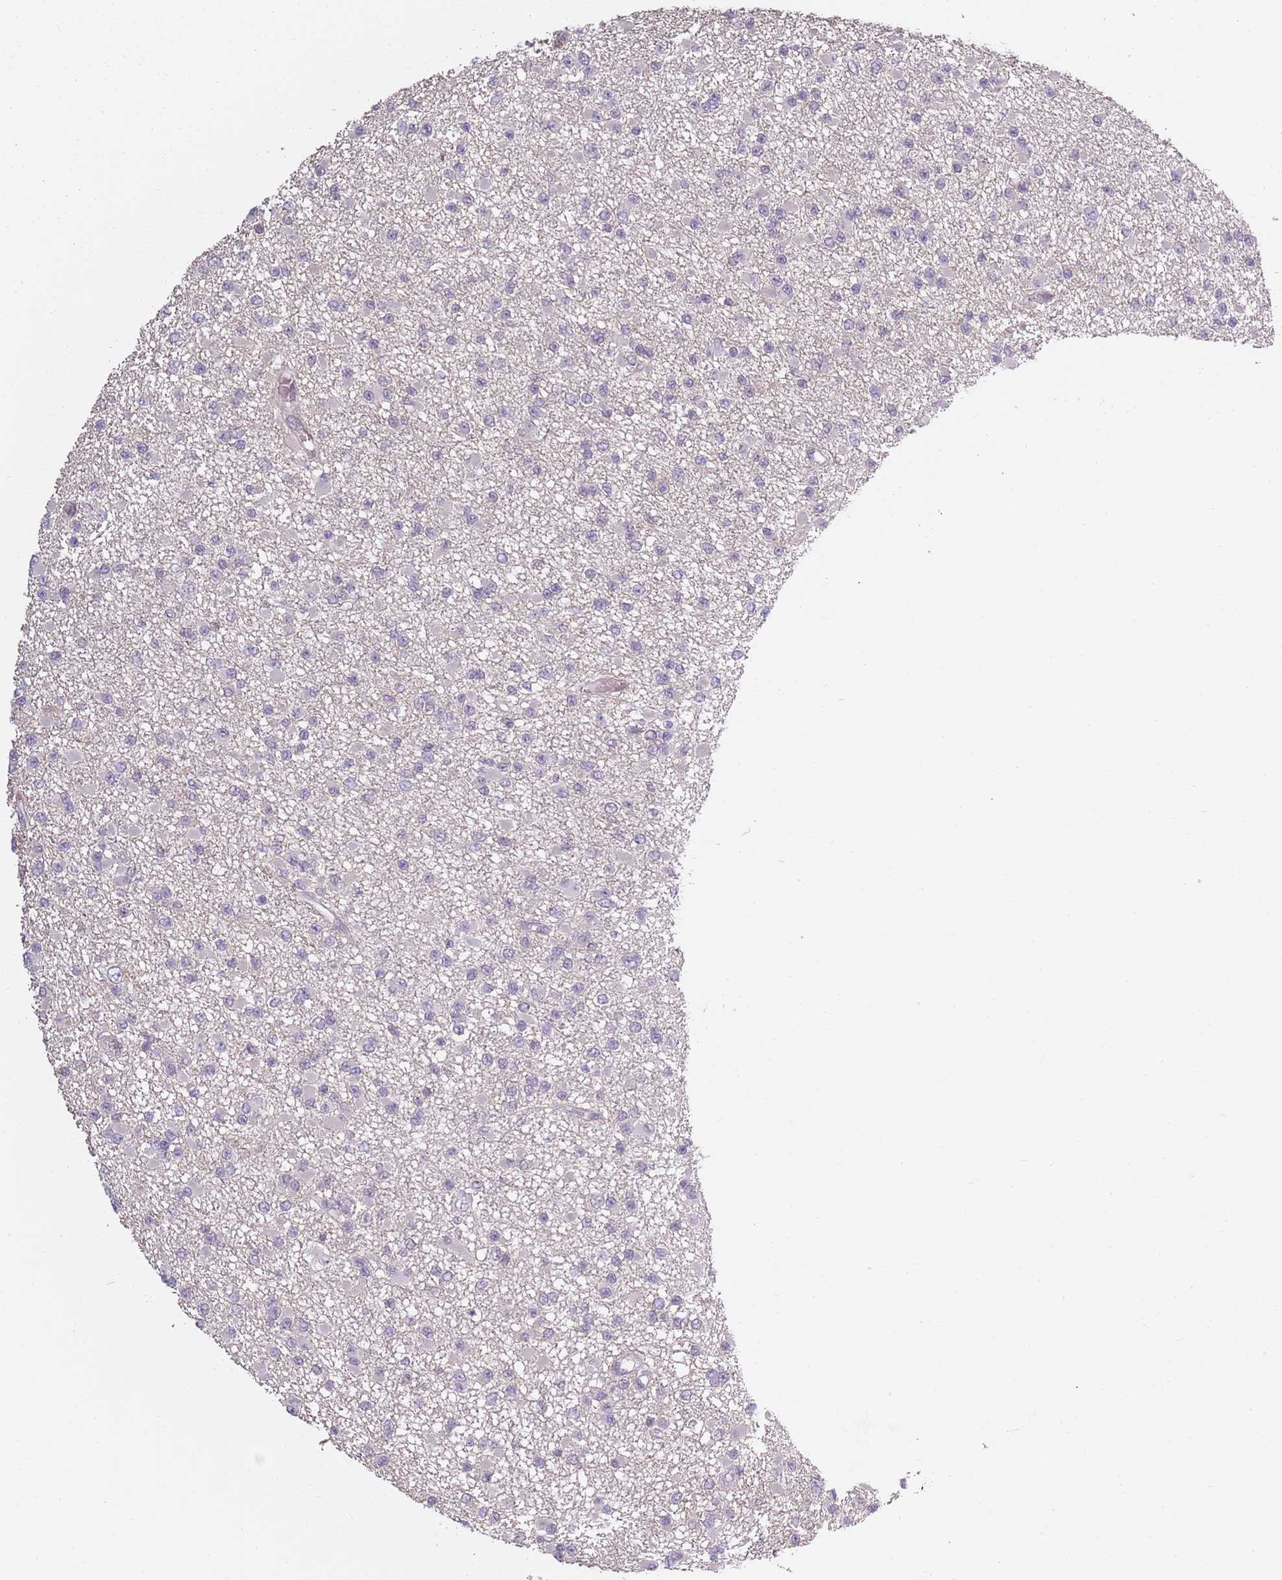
{"staining": {"intensity": "negative", "quantity": "none", "location": "none"}, "tissue": "glioma", "cell_type": "Tumor cells", "image_type": "cancer", "snomed": [{"axis": "morphology", "description": "Glioma, malignant, Low grade"}, {"axis": "topography", "description": "Brain"}], "caption": "Low-grade glioma (malignant) stained for a protein using immunohistochemistry (IHC) demonstrates no expression tumor cells.", "gene": "CC2D2B", "patient": {"sex": "female", "age": 22}}